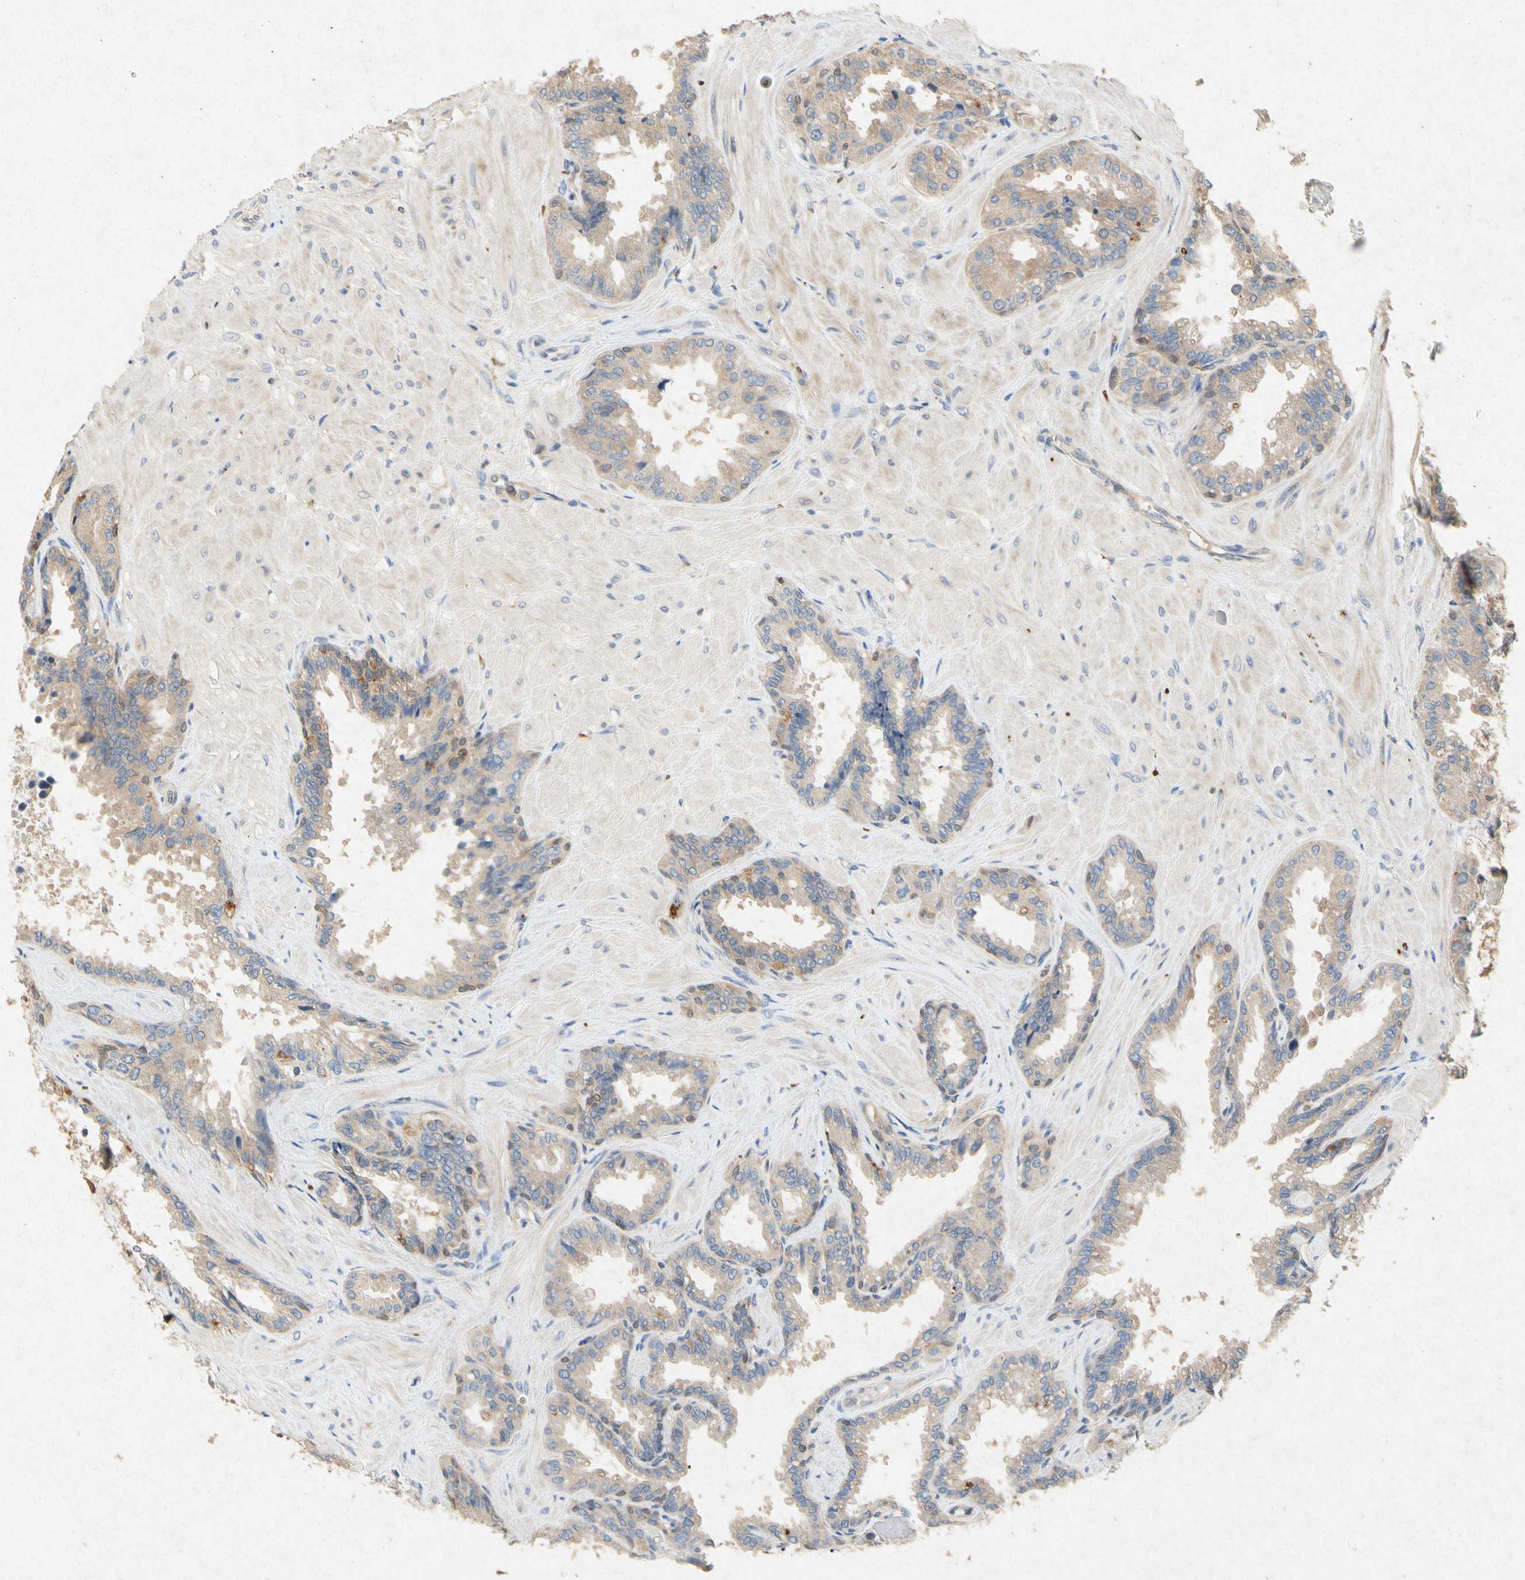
{"staining": {"intensity": "moderate", "quantity": ">75%", "location": "cytoplasmic/membranous"}, "tissue": "seminal vesicle", "cell_type": "Glandular cells", "image_type": "normal", "snomed": [{"axis": "morphology", "description": "Normal tissue, NOS"}, {"axis": "topography", "description": "Seminal veicle"}], "caption": "Immunohistochemical staining of unremarkable seminal vesicle shows medium levels of moderate cytoplasmic/membranous positivity in approximately >75% of glandular cells.", "gene": "RPS6KA1", "patient": {"sex": "male", "age": 46}}